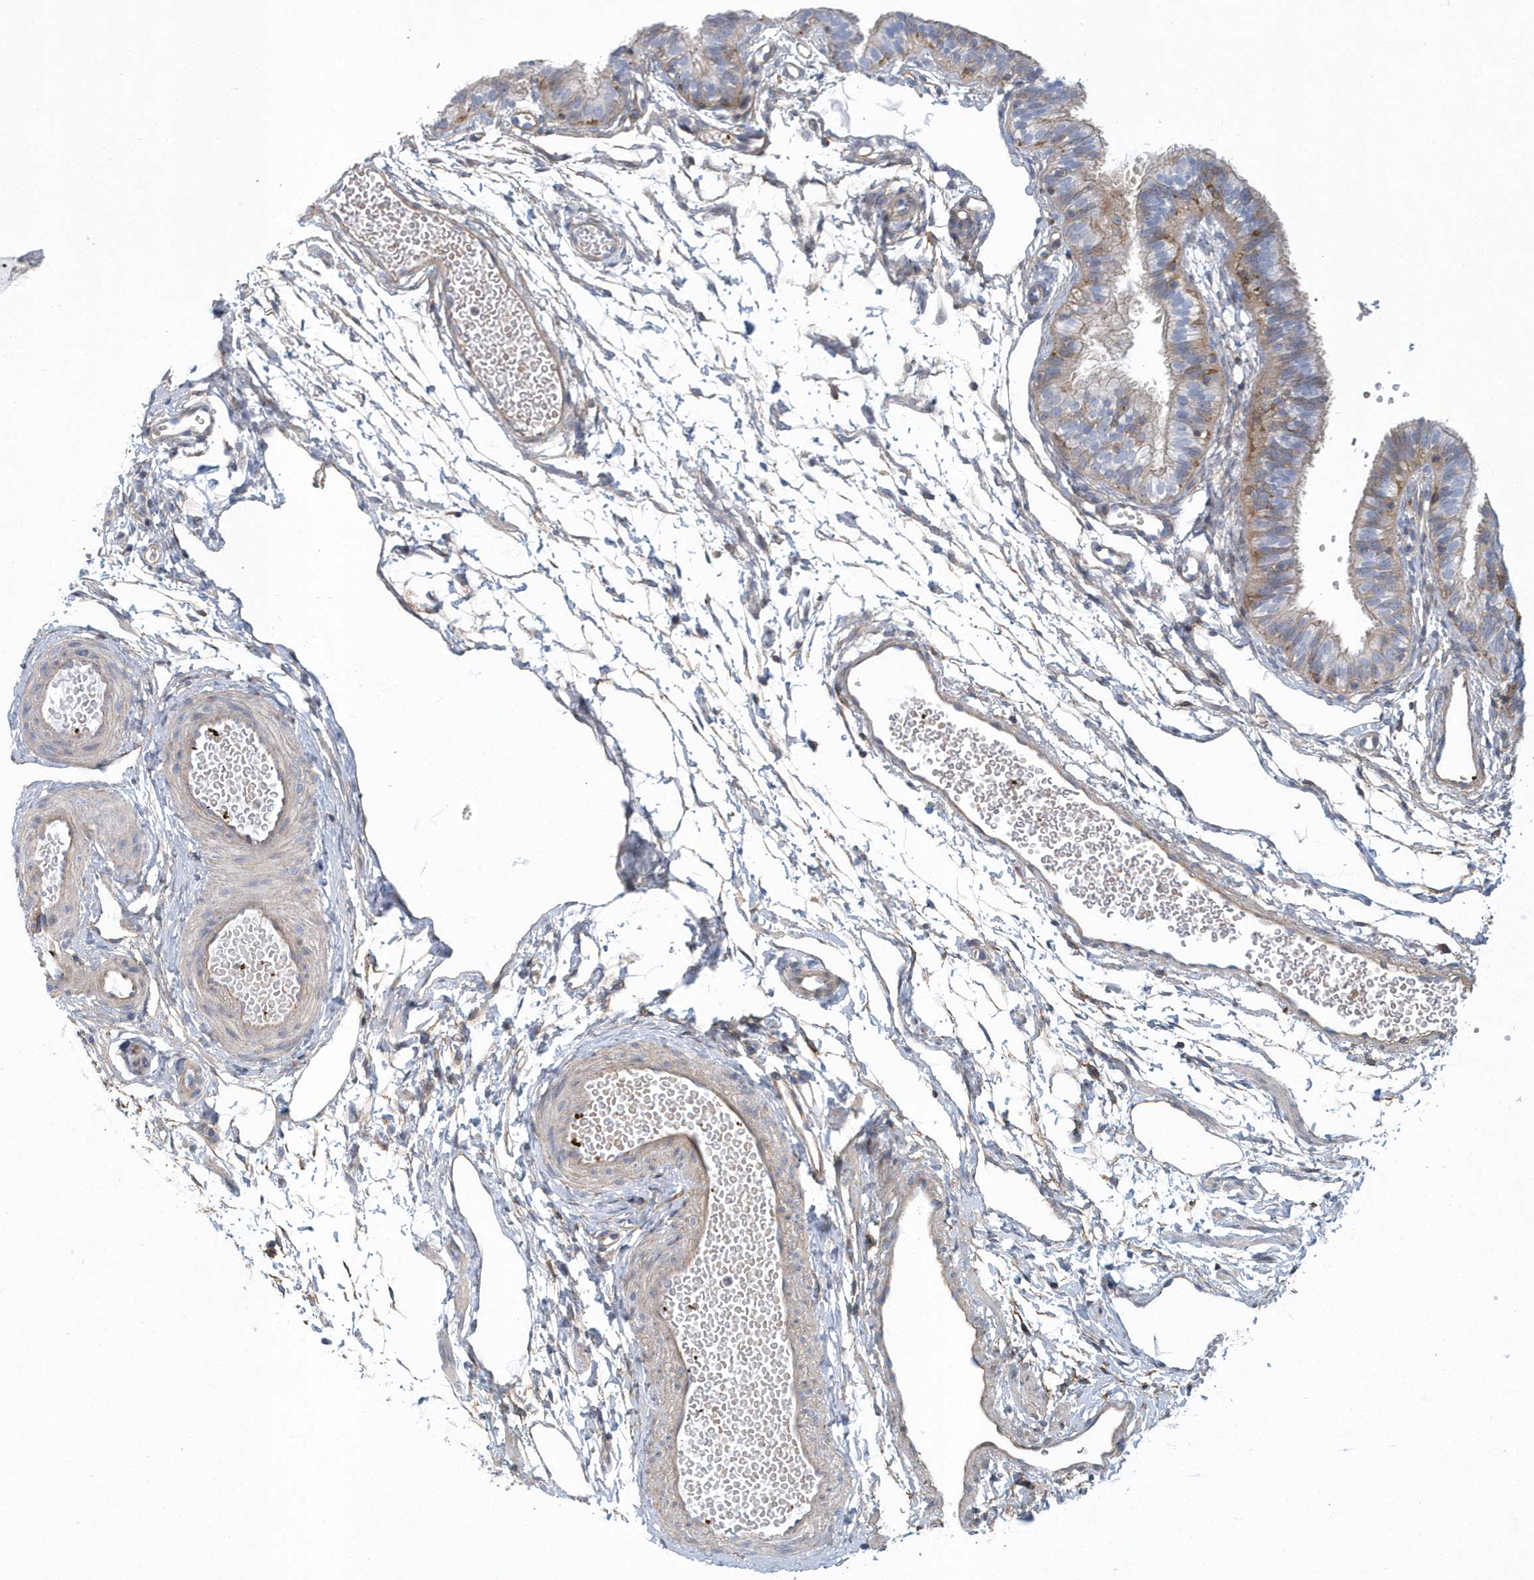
{"staining": {"intensity": "negative", "quantity": "none", "location": "none"}, "tissue": "fallopian tube", "cell_type": "Glandular cells", "image_type": "normal", "snomed": [{"axis": "morphology", "description": "Normal tissue, NOS"}, {"axis": "topography", "description": "Fallopian tube"}], "caption": "Histopathology image shows no protein expression in glandular cells of unremarkable fallopian tube.", "gene": "ARAP2", "patient": {"sex": "female", "age": 35}}